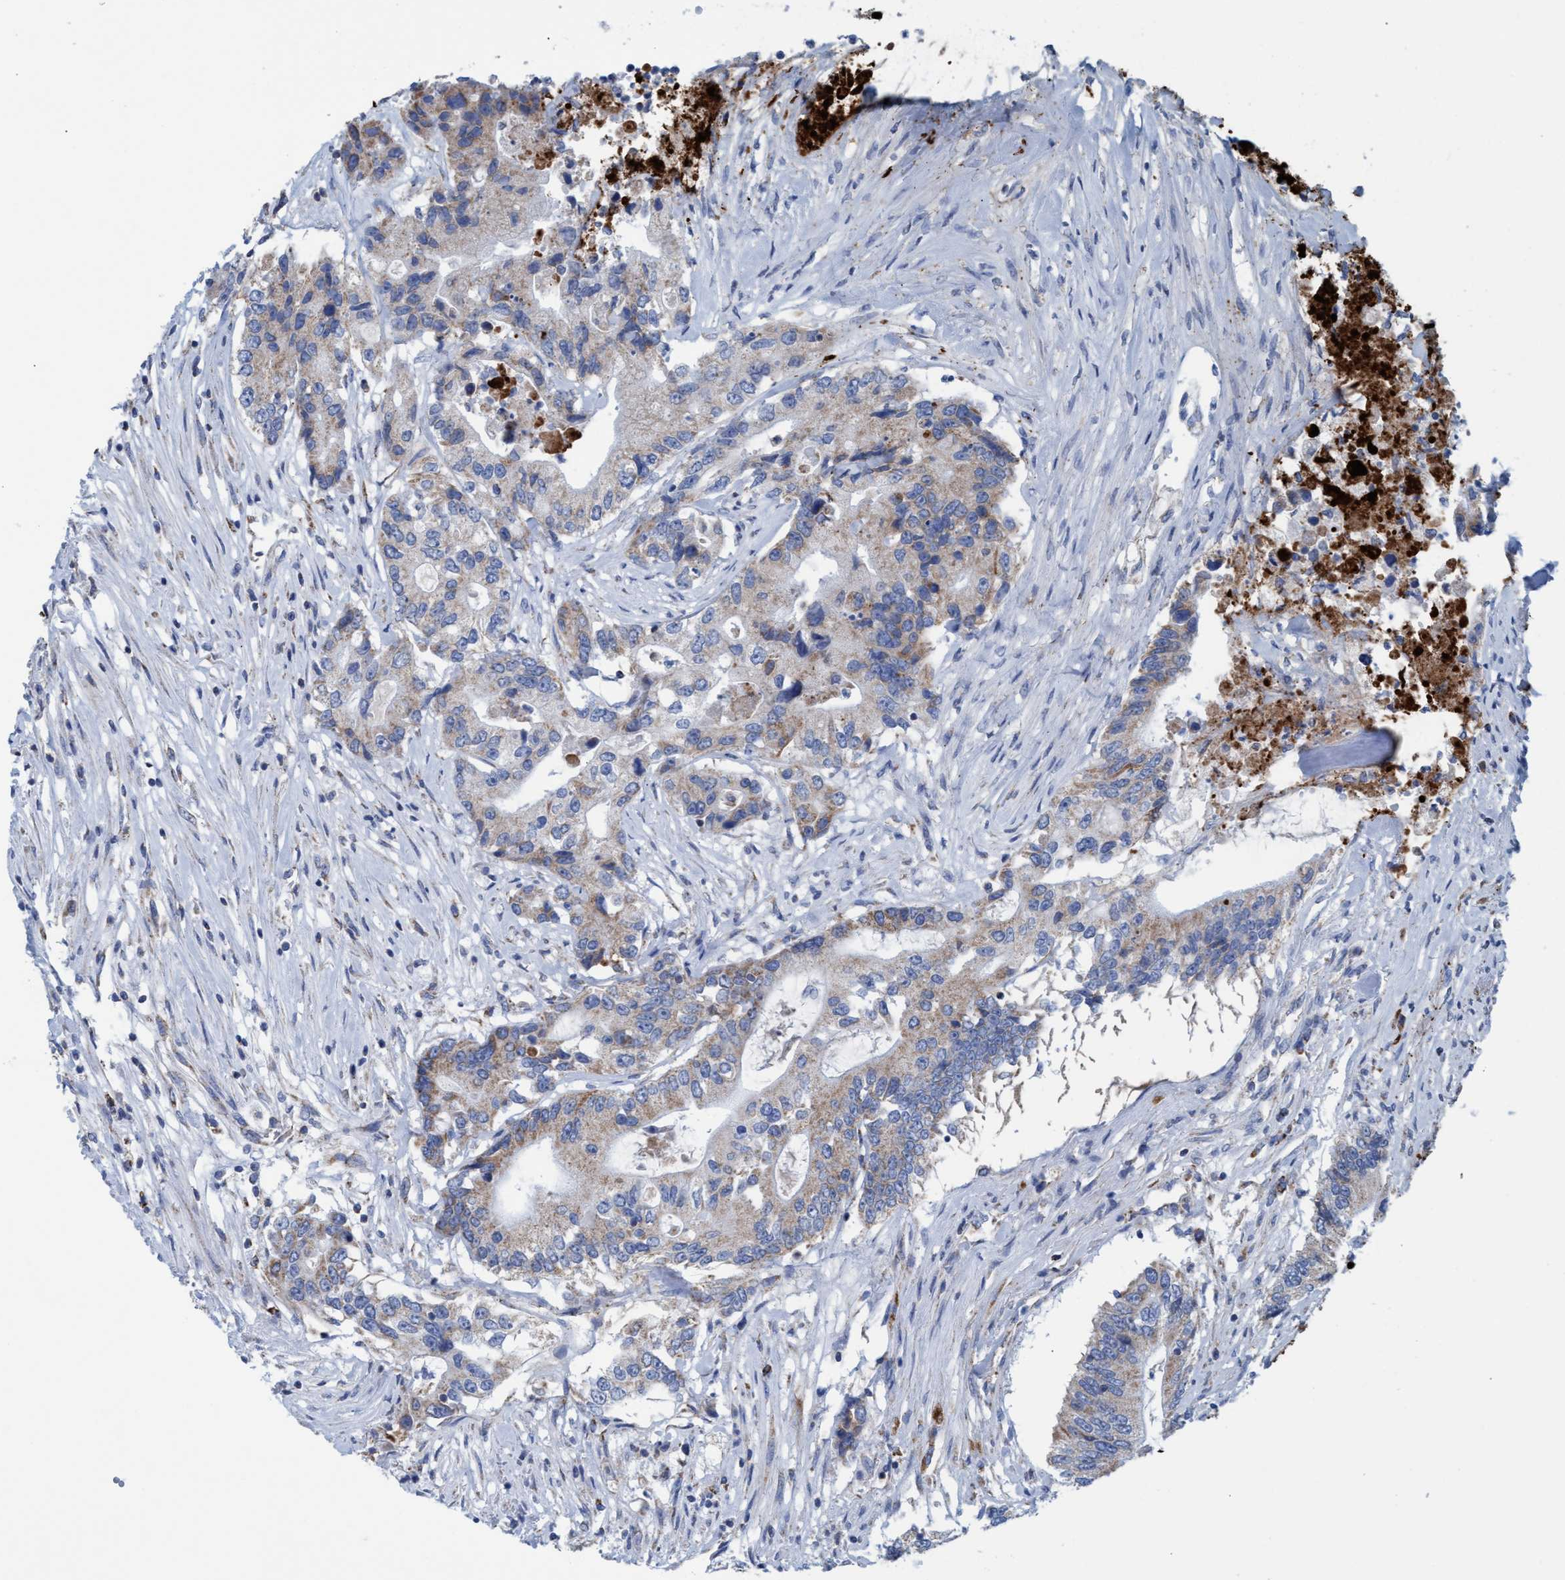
{"staining": {"intensity": "weak", "quantity": "25%-75%", "location": "cytoplasmic/membranous"}, "tissue": "colorectal cancer", "cell_type": "Tumor cells", "image_type": "cancer", "snomed": [{"axis": "morphology", "description": "Adenocarcinoma, NOS"}, {"axis": "topography", "description": "Colon"}], "caption": "Immunohistochemistry (IHC) of human colorectal adenocarcinoma exhibits low levels of weak cytoplasmic/membranous staining in approximately 25%-75% of tumor cells.", "gene": "GGA3", "patient": {"sex": "female", "age": 77}}